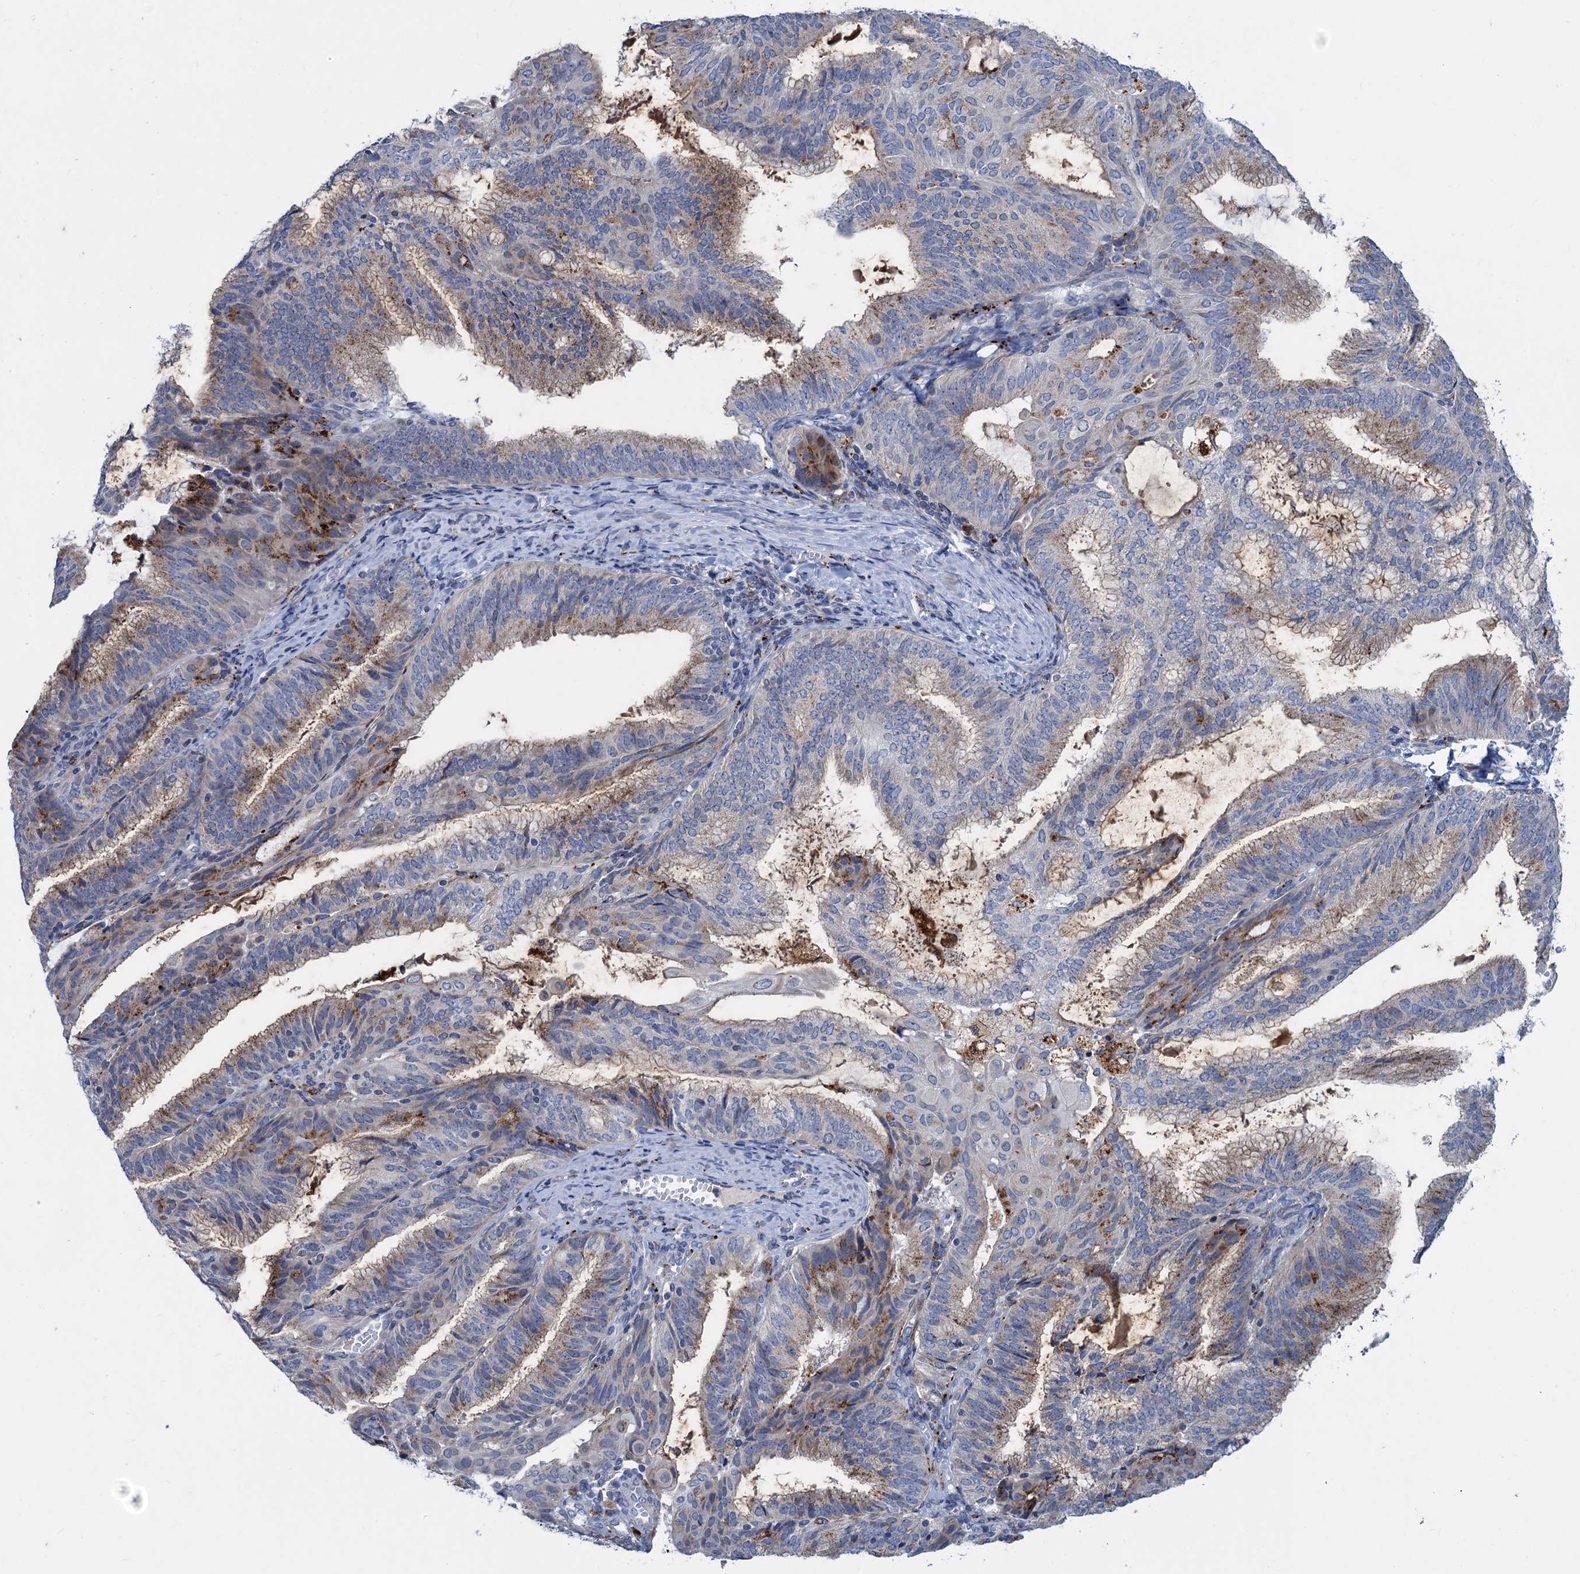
{"staining": {"intensity": "moderate", "quantity": "<25%", "location": "cytoplasmic/membranous"}, "tissue": "endometrial cancer", "cell_type": "Tumor cells", "image_type": "cancer", "snomed": [{"axis": "morphology", "description": "Adenocarcinoma, NOS"}, {"axis": "topography", "description": "Endometrium"}], "caption": "Immunohistochemistry (DAB (3,3'-diaminobenzidine)) staining of human endometrial cancer (adenocarcinoma) exhibits moderate cytoplasmic/membranous protein positivity in approximately <25% of tumor cells.", "gene": "ANKS3", "patient": {"sex": "female", "age": 49}}